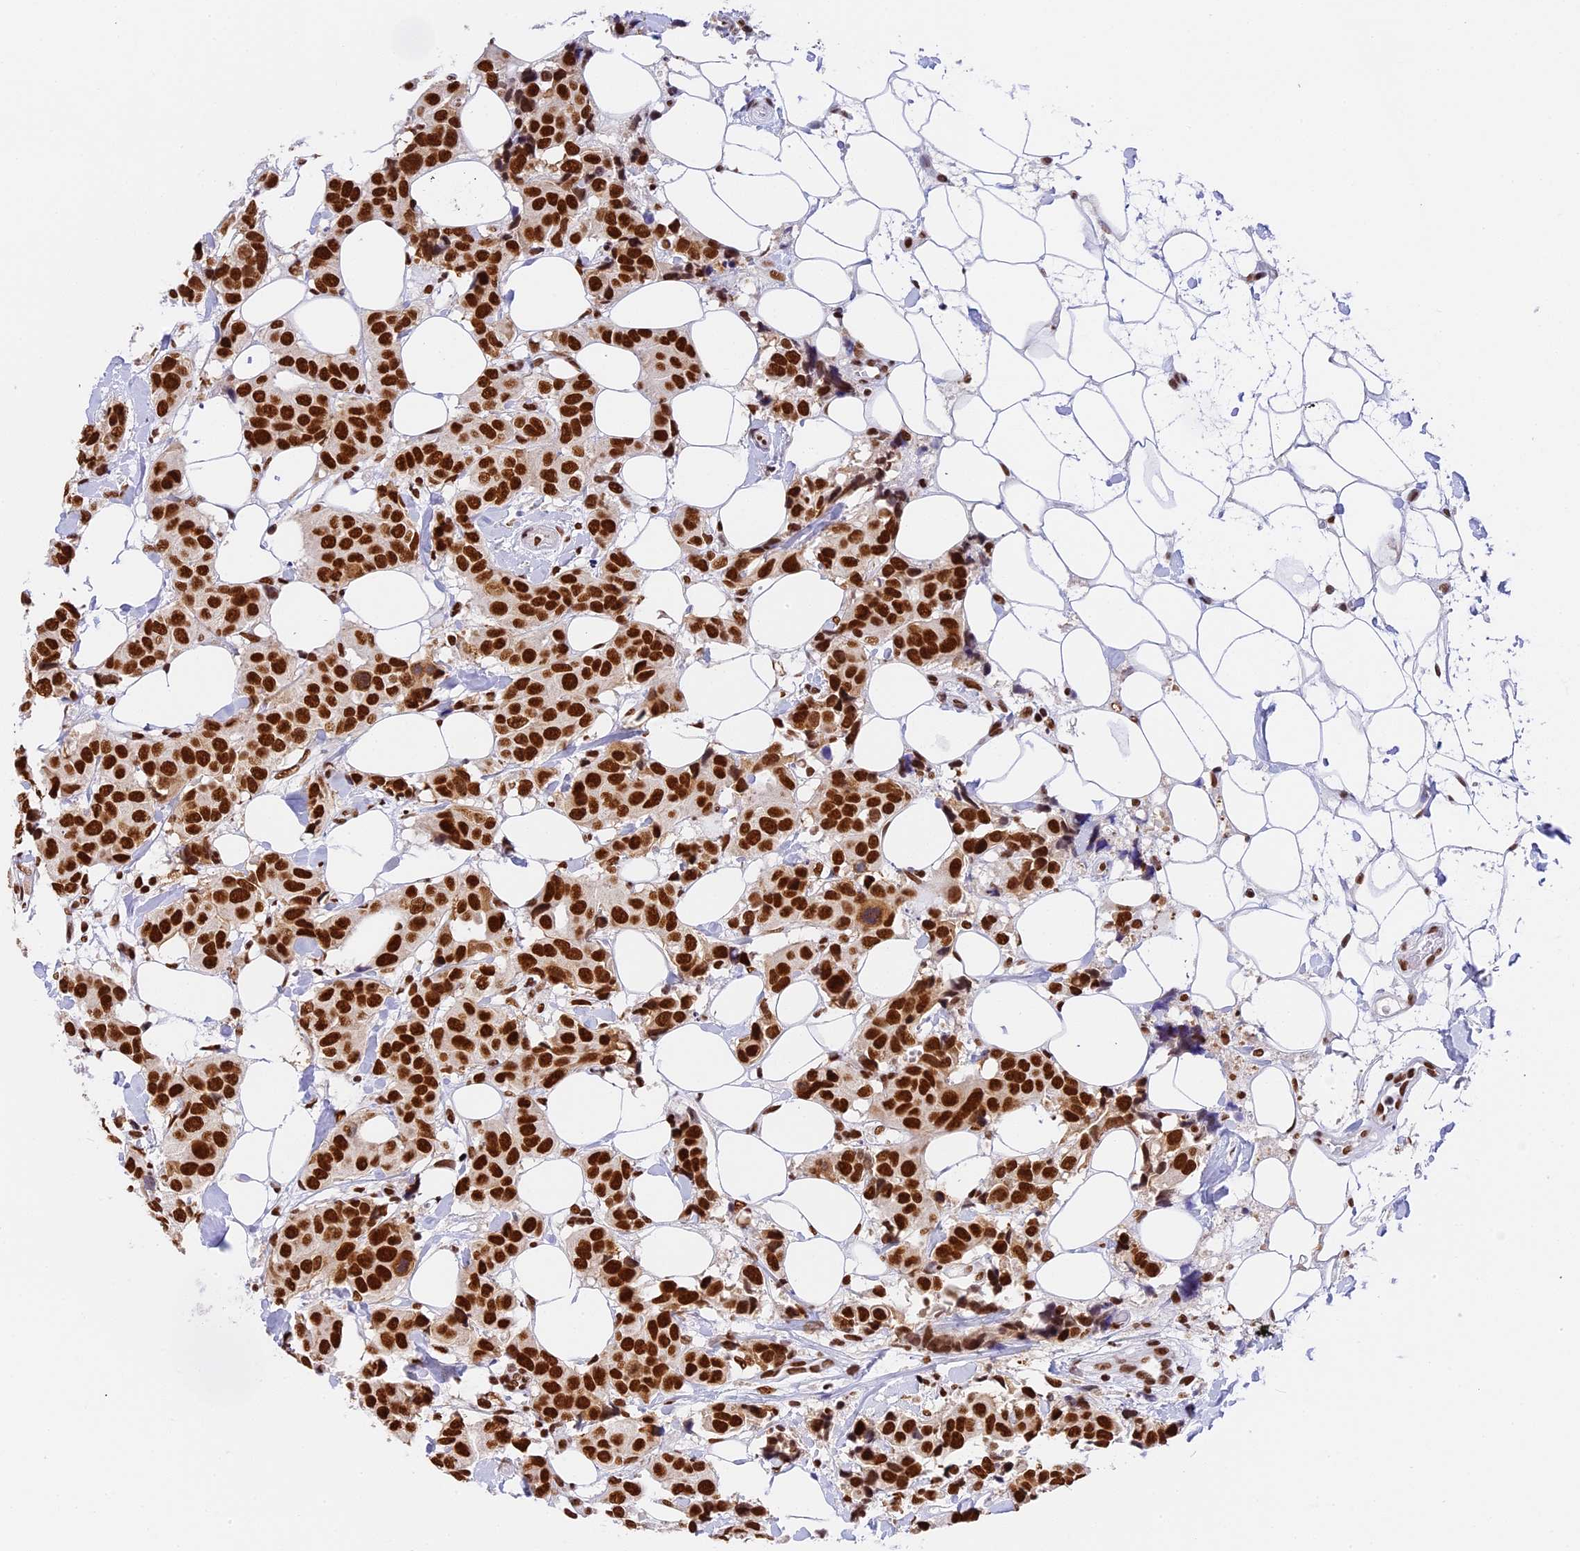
{"staining": {"intensity": "strong", "quantity": ">75%", "location": "nuclear"}, "tissue": "breast cancer", "cell_type": "Tumor cells", "image_type": "cancer", "snomed": [{"axis": "morphology", "description": "Normal tissue, NOS"}, {"axis": "morphology", "description": "Duct carcinoma"}, {"axis": "topography", "description": "Breast"}], "caption": "IHC of human breast cancer (intraductal carcinoma) demonstrates high levels of strong nuclear staining in approximately >75% of tumor cells.", "gene": "SBNO1", "patient": {"sex": "female", "age": 39}}